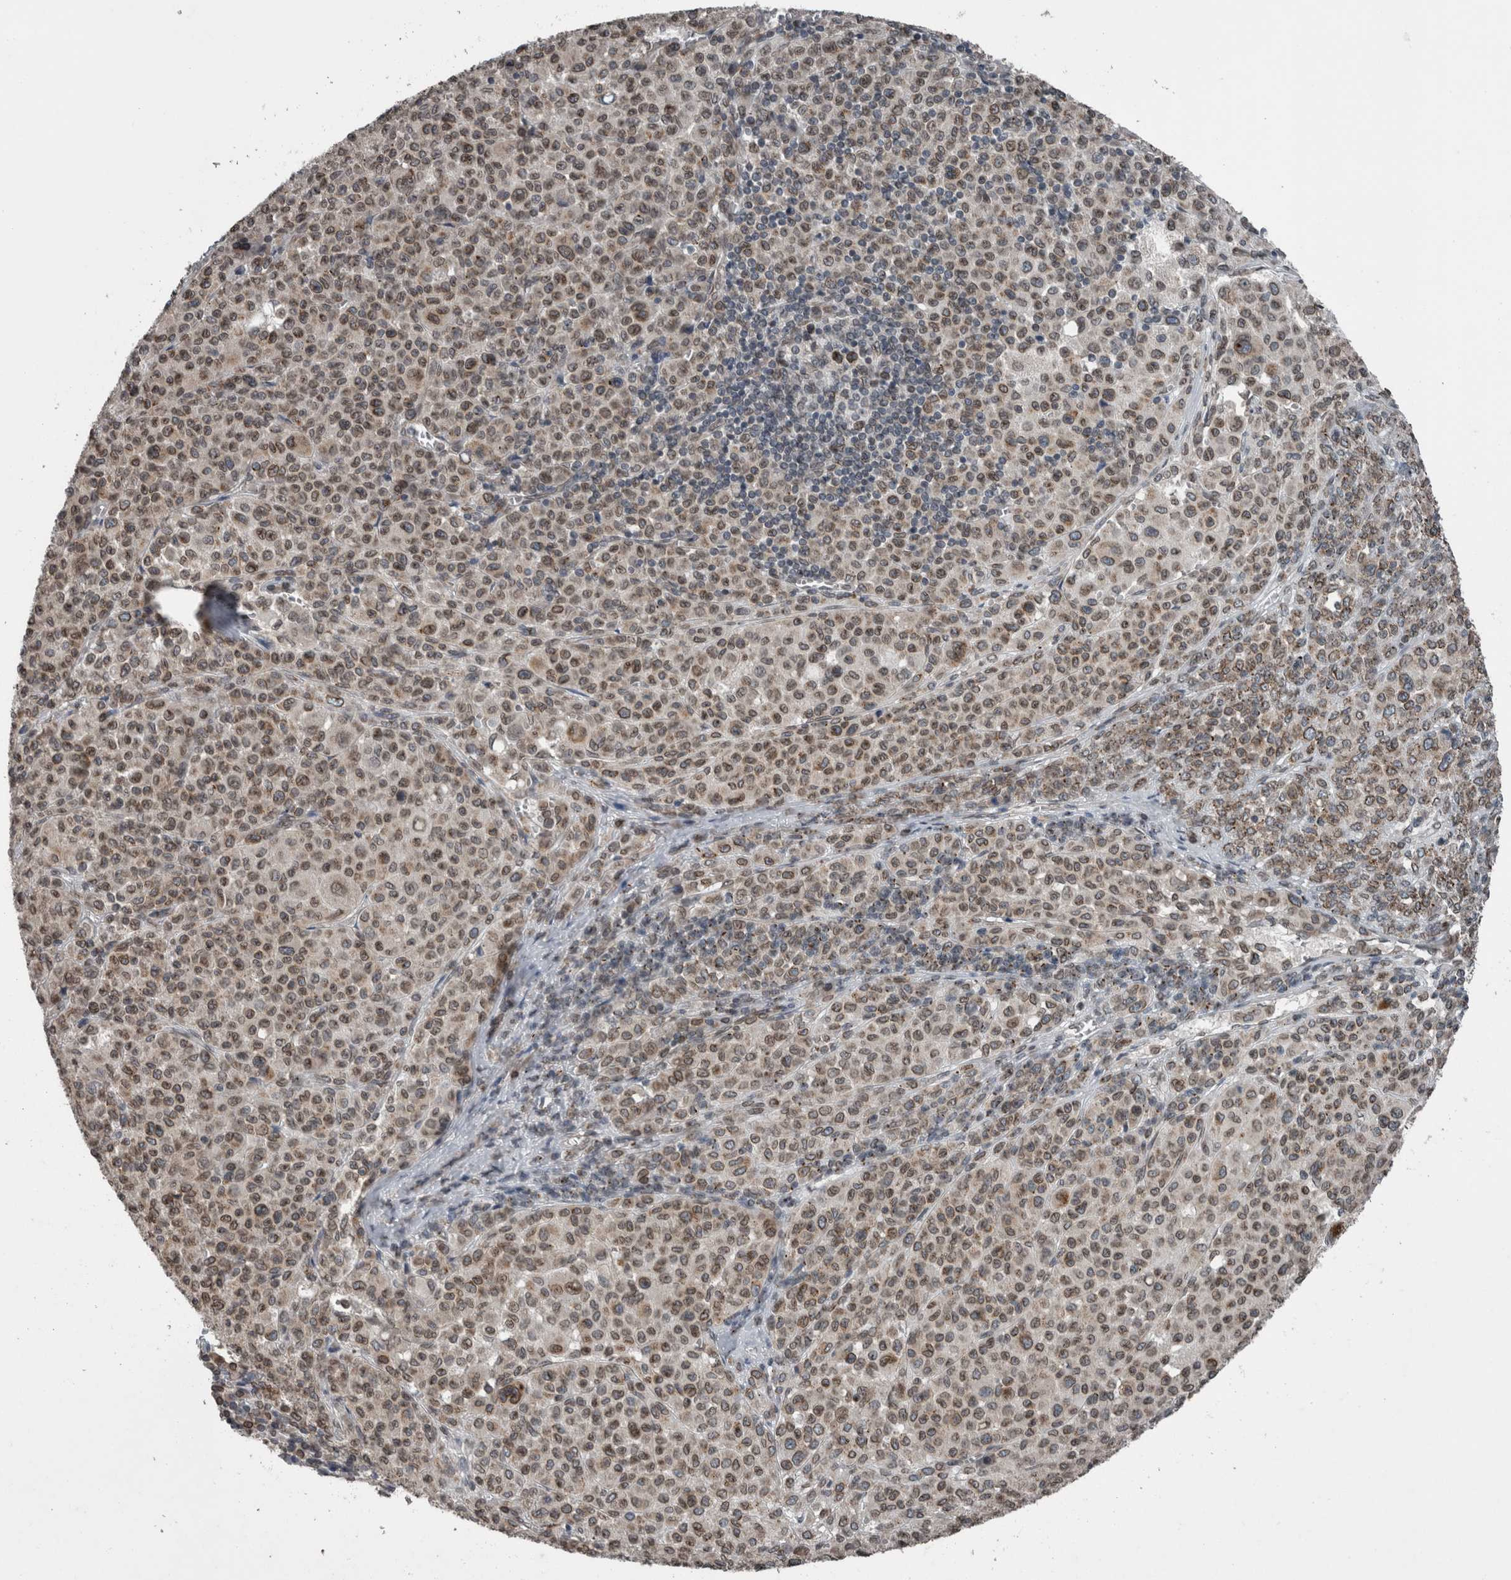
{"staining": {"intensity": "moderate", "quantity": ">75%", "location": "cytoplasmic/membranous,nuclear"}, "tissue": "melanoma", "cell_type": "Tumor cells", "image_type": "cancer", "snomed": [{"axis": "morphology", "description": "Malignant melanoma, Metastatic site"}, {"axis": "topography", "description": "Skin"}], "caption": "A brown stain labels moderate cytoplasmic/membranous and nuclear positivity of a protein in malignant melanoma (metastatic site) tumor cells. The staining was performed using DAB (3,3'-diaminobenzidine), with brown indicating positive protein expression. Nuclei are stained blue with hematoxylin.", "gene": "RANBP2", "patient": {"sex": "female", "age": 74}}